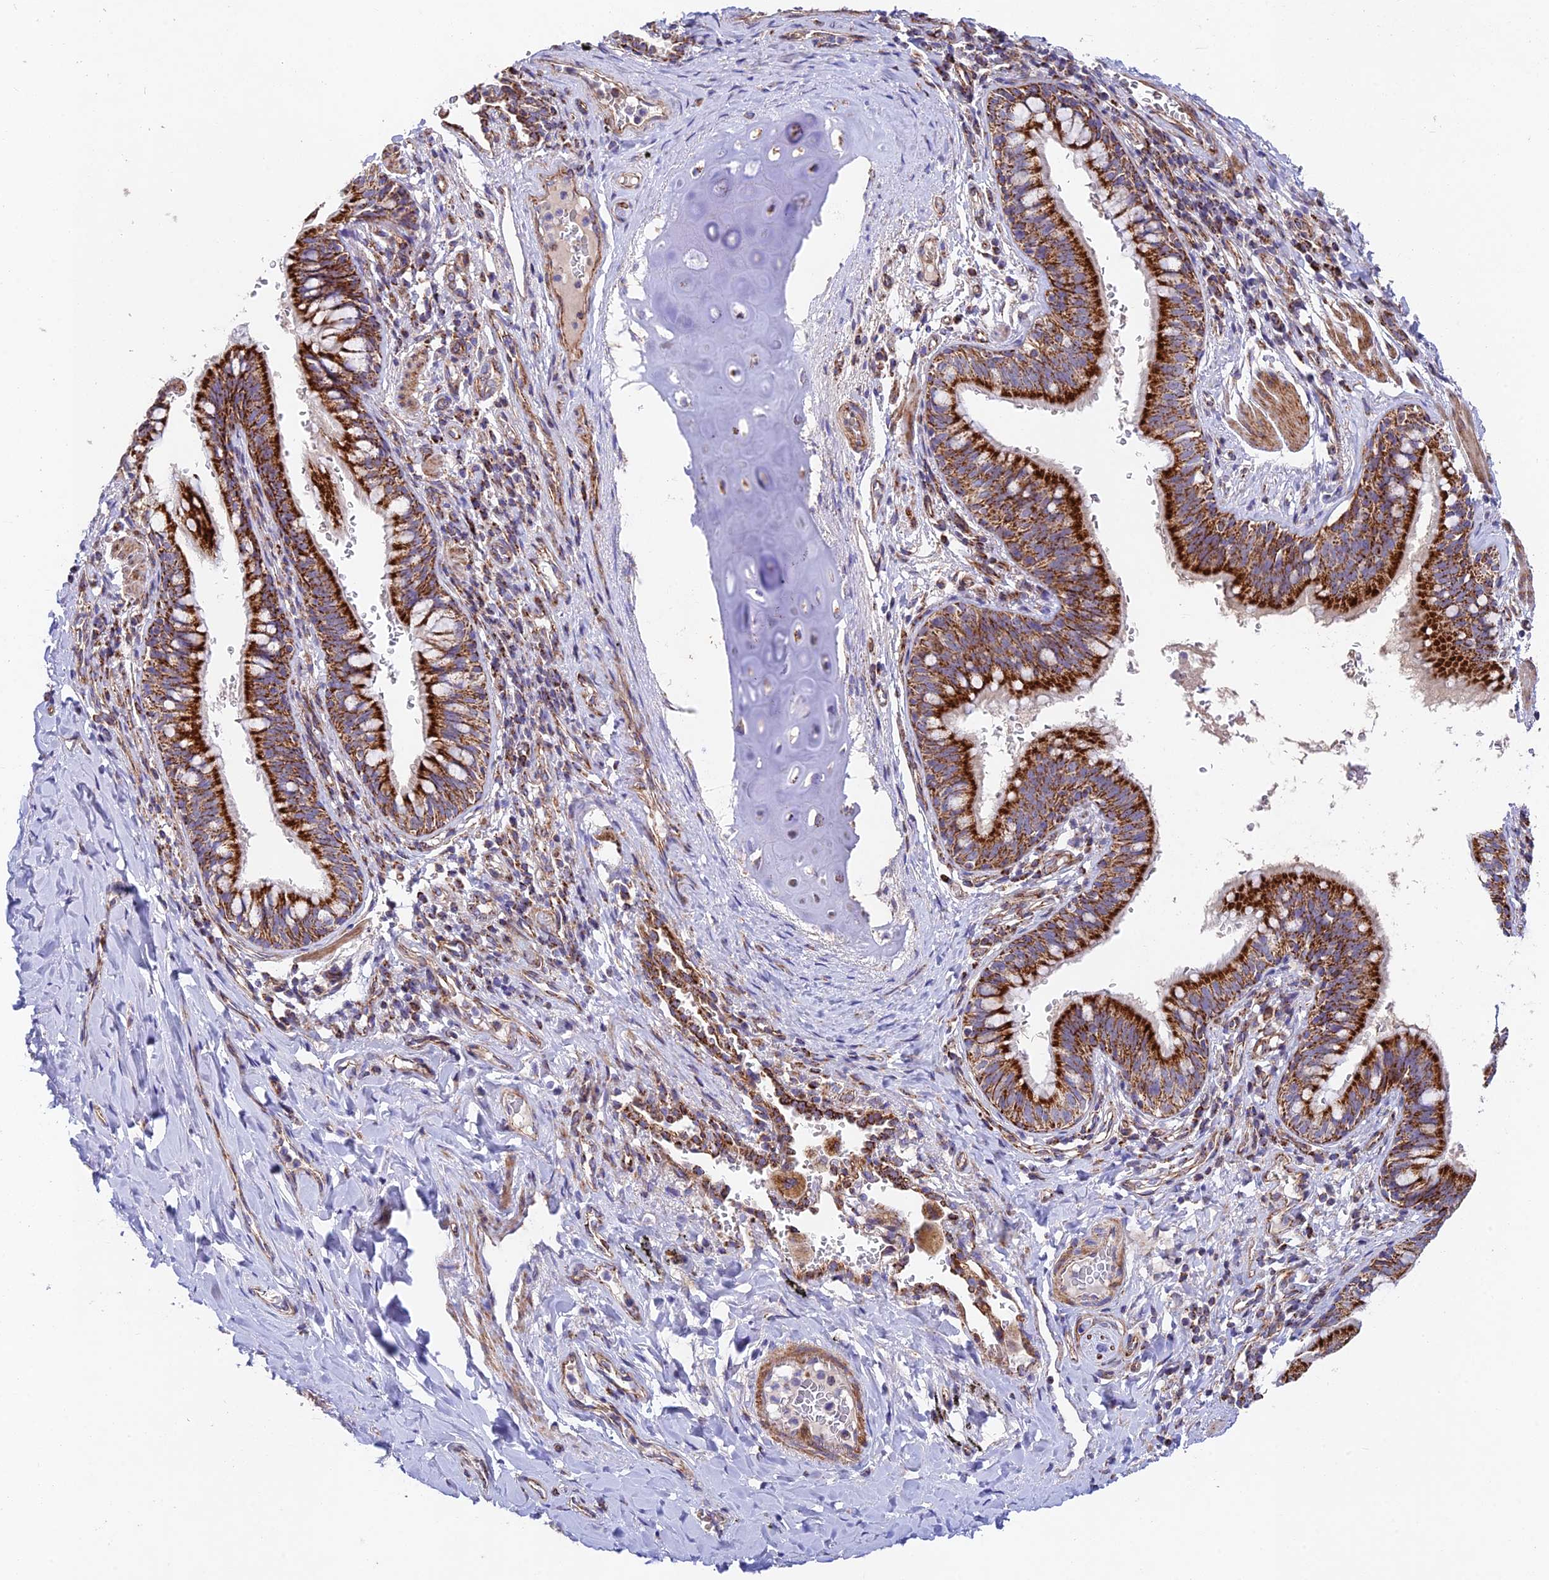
{"staining": {"intensity": "strong", "quantity": ">75%", "location": "cytoplasmic/membranous"}, "tissue": "bronchus", "cell_type": "Respiratory epithelial cells", "image_type": "normal", "snomed": [{"axis": "morphology", "description": "Normal tissue, NOS"}, {"axis": "topography", "description": "Cartilage tissue"}, {"axis": "topography", "description": "Bronchus"}], "caption": "Protein expression analysis of unremarkable bronchus demonstrates strong cytoplasmic/membranous staining in about >75% of respiratory epithelial cells.", "gene": "KHDC3L", "patient": {"sex": "female", "age": 36}}